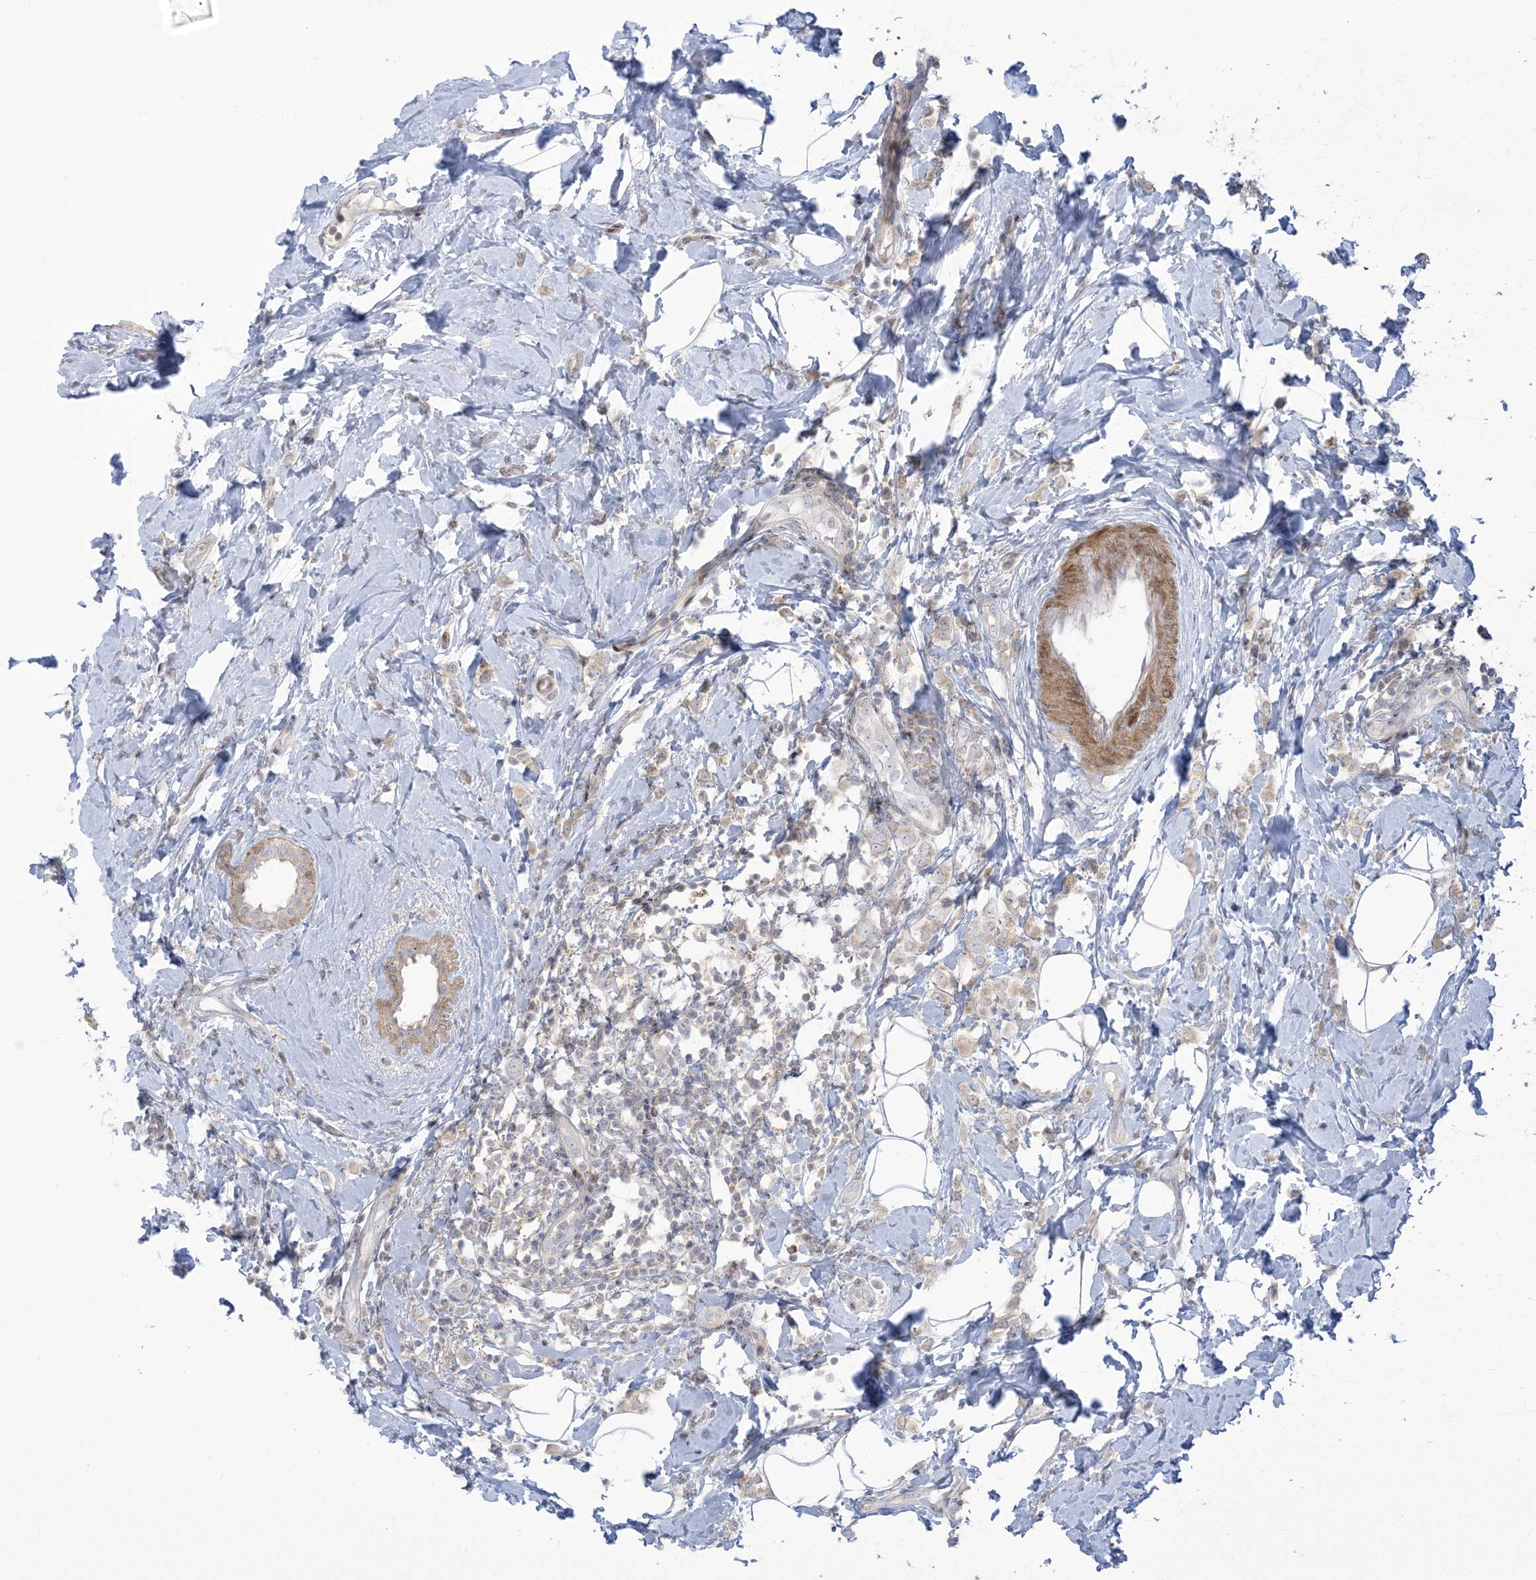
{"staining": {"intensity": "negative", "quantity": "none", "location": "none"}, "tissue": "breast cancer", "cell_type": "Tumor cells", "image_type": "cancer", "snomed": [{"axis": "morphology", "description": "Lobular carcinoma"}, {"axis": "topography", "description": "Breast"}], "caption": "This is an immunohistochemistry (IHC) photomicrograph of human breast lobular carcinoma. There is no positivity in tumor cells.", "gene": "AFTPH", "patient": {"sex": "female", "age": 47}}